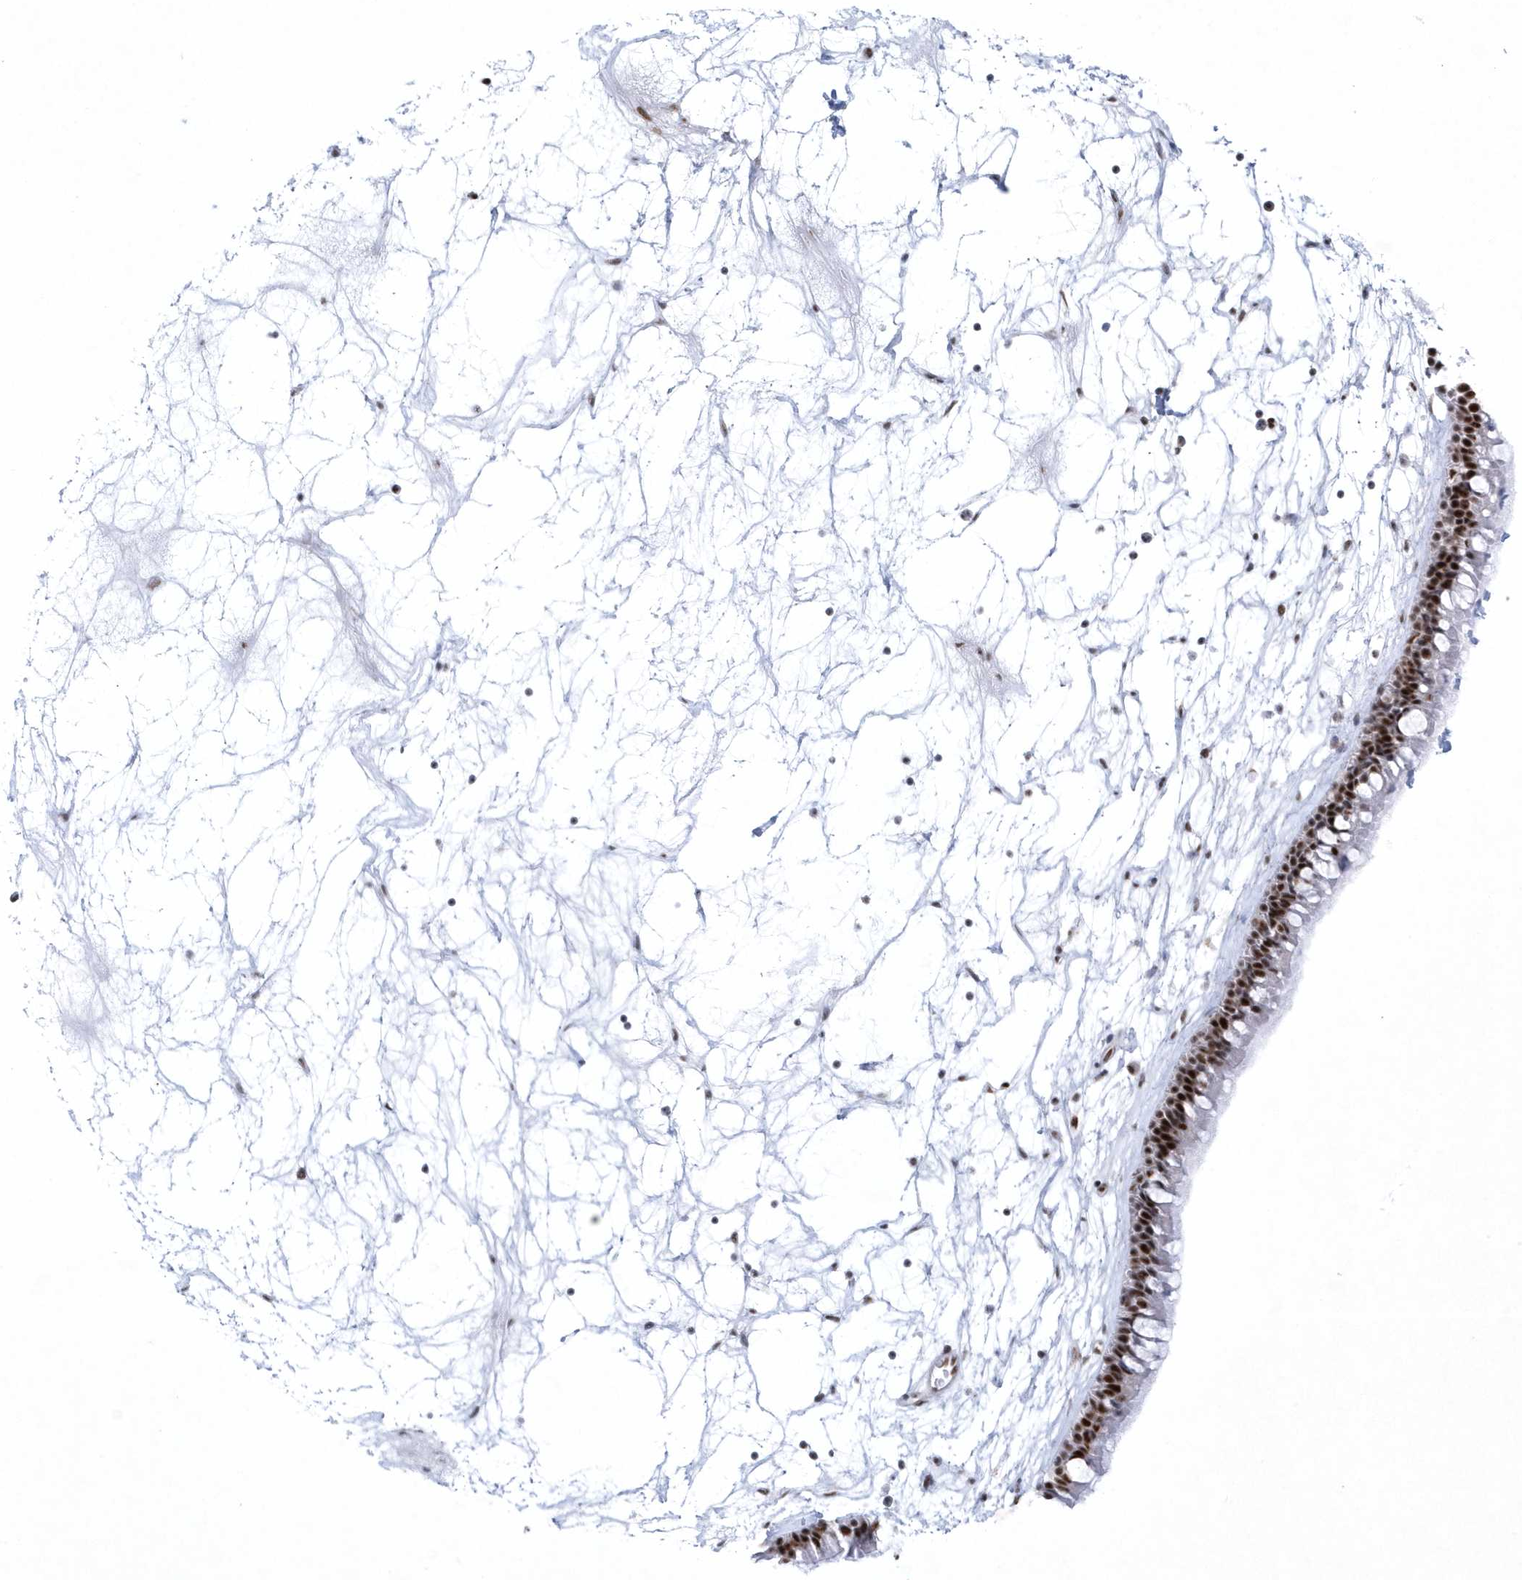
{"staining": {"intensity": "strong", "quantity": ">75%", "location": "nuclear"}, "tissue": "nasopharynx", "cell_type": "Respiratory epithelial cells", "image_type": "normal", "snomed": [{"axis": "morphology", "description": "Normal tissue, NOS"}, {"axis": "topography", "description": "Nasopharynx"}], "caption": "Normal nasopharynx exhibits strong nuclear positivity in approximately >75% of respiratory epithelial cells.", "gene": "DCLRE1A", "patient": {"sex": "male", "age": 64}}